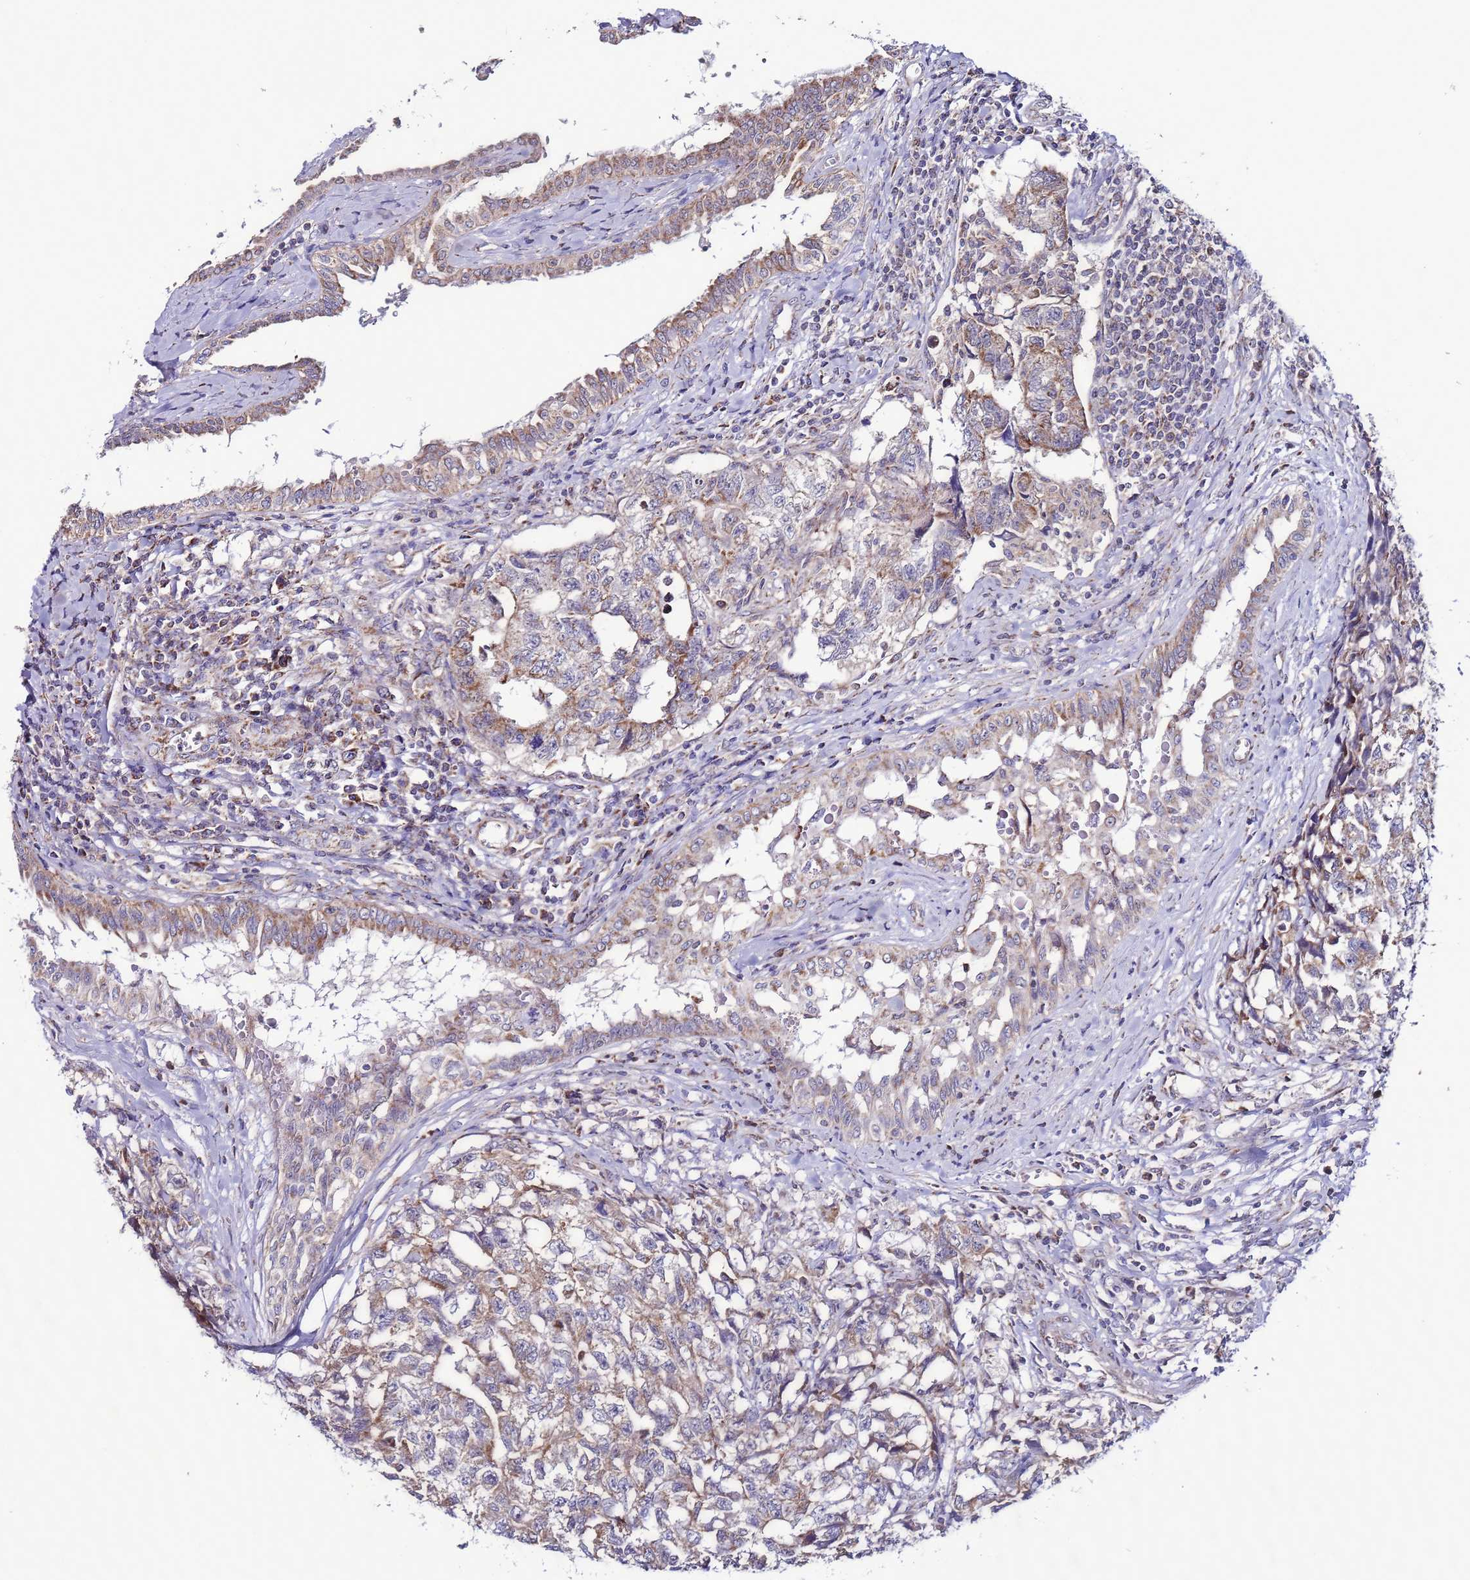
{"staining": {"intensity": "moderate", "quantity": "25%-75%", "location": "cytoplasmic/membranous"}, "tissue": "testis cancer", "cell_type": "Tumor cells", "image_type": "cancer", "snomed": [{"axis": "morphology", "description": "Carcinoma, Embryonal, NOS"}, {"axis": "topography", "description": "Testis"}], "caption": "Tumor cells display moderate cytoplasmic/membranous staining in about 25%-75% of cells in testis embryonal carcinoma. Immunohistochemistry stains the protein in brown and the nuclei are stained blue.", "gene": "UEVLD", "patient": {"sex": "male", "age": 31}}